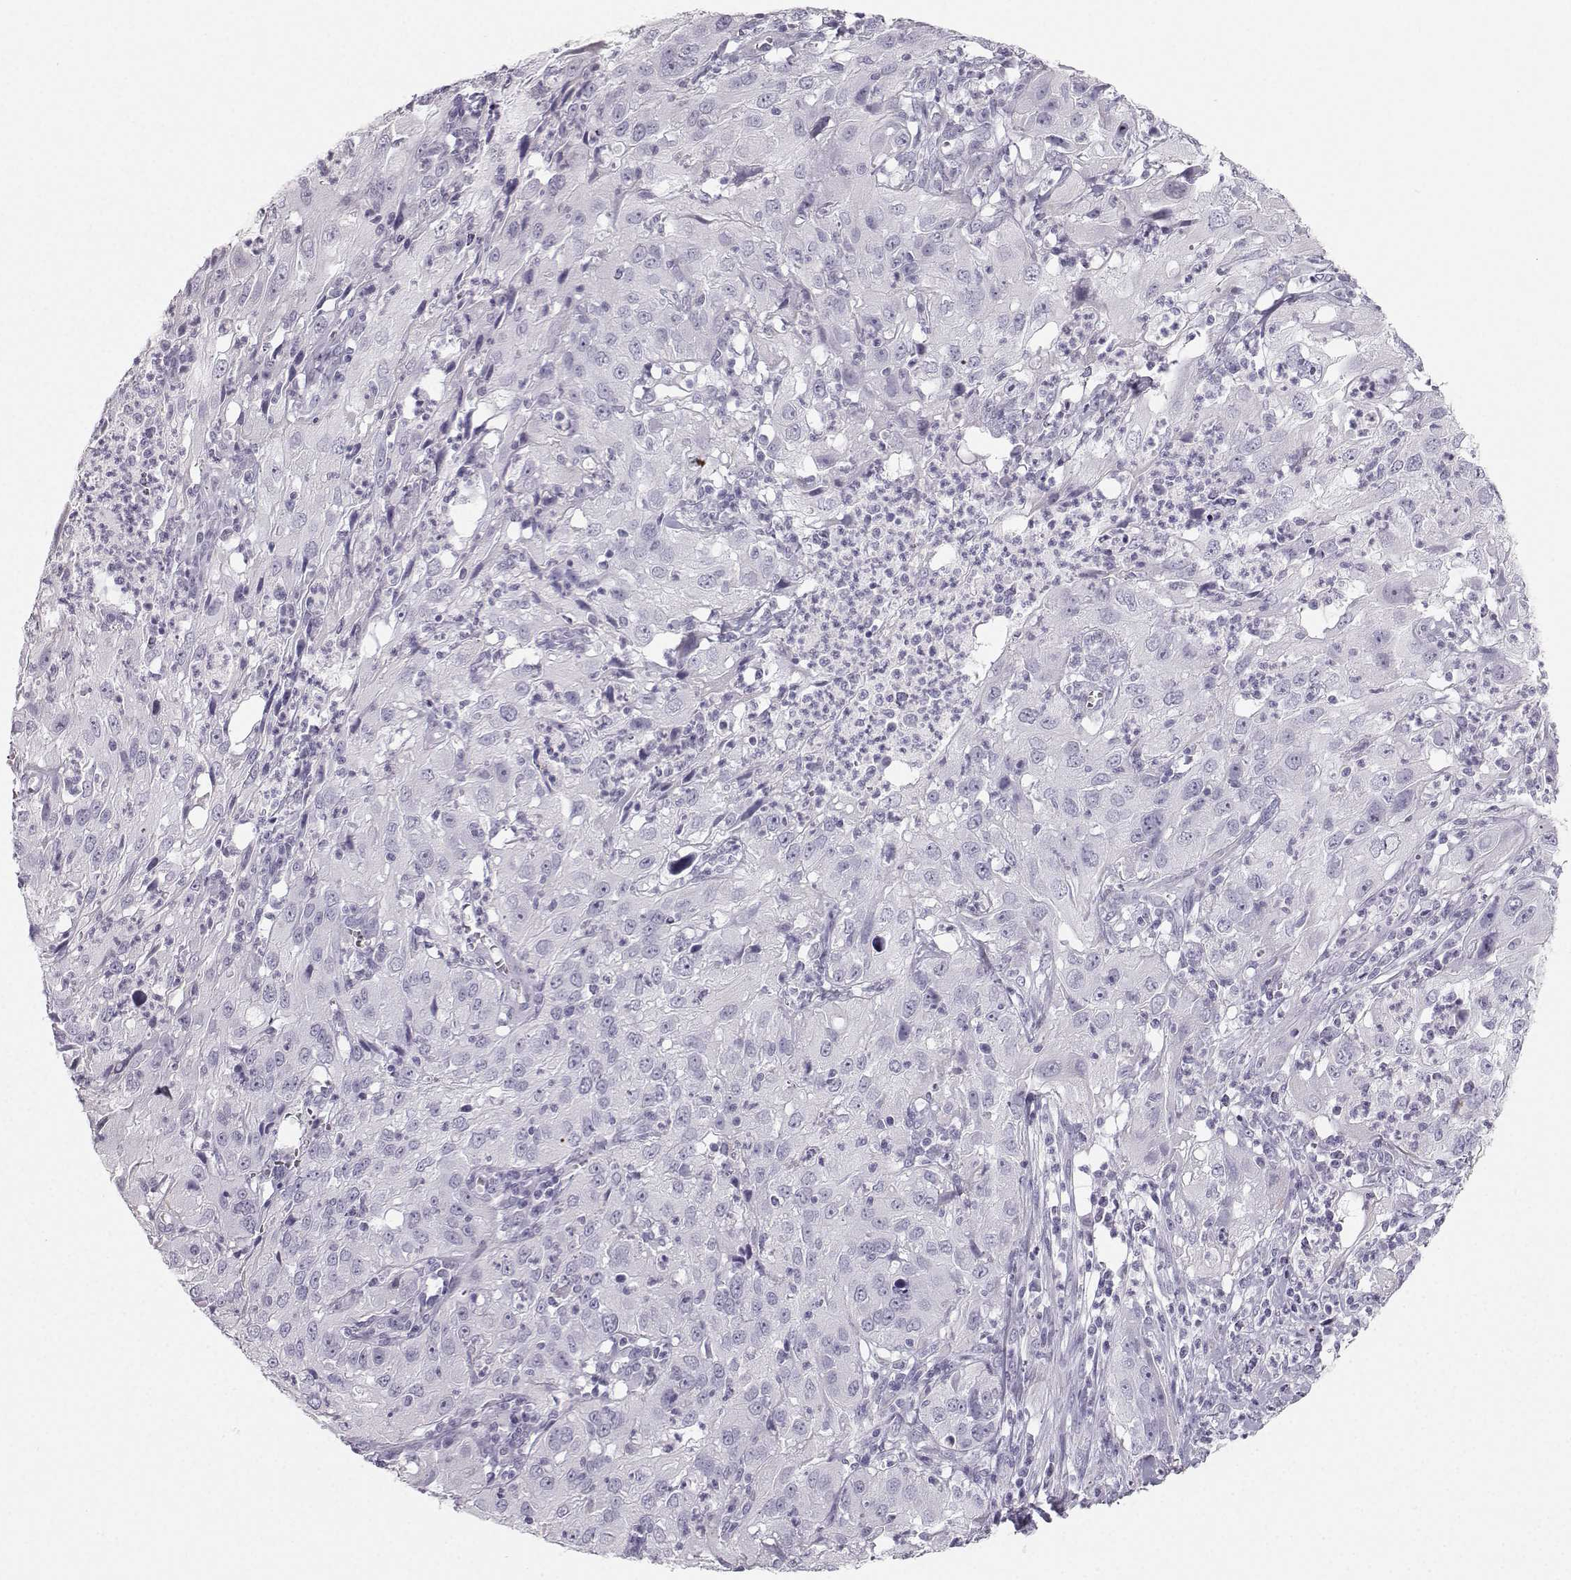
{"staining": {"intensity": "negative", "quantity": "none", "location": "none"}, "tissue": "cervical cancer", "cell_type": "Tumor cells", "image_type": "cancer", "snomed": [{"axis": "morphology", "description": "Squamous cell carcinoma, NOS"}, {"axis": "topography", "description": "Cervix"}], "caption": "Immunohistochemistry (IHC) histopathology image of human squamous cell carcinoma (cervical) stained for a protein (brown), which demonstrates no staining in tumor cells. (DAB (3,3'-diaminobenzidine) immunohistochemistry (IHC), high magnification).", "gene": "CASR", "patient": {"sex": "female", "age": 32}}